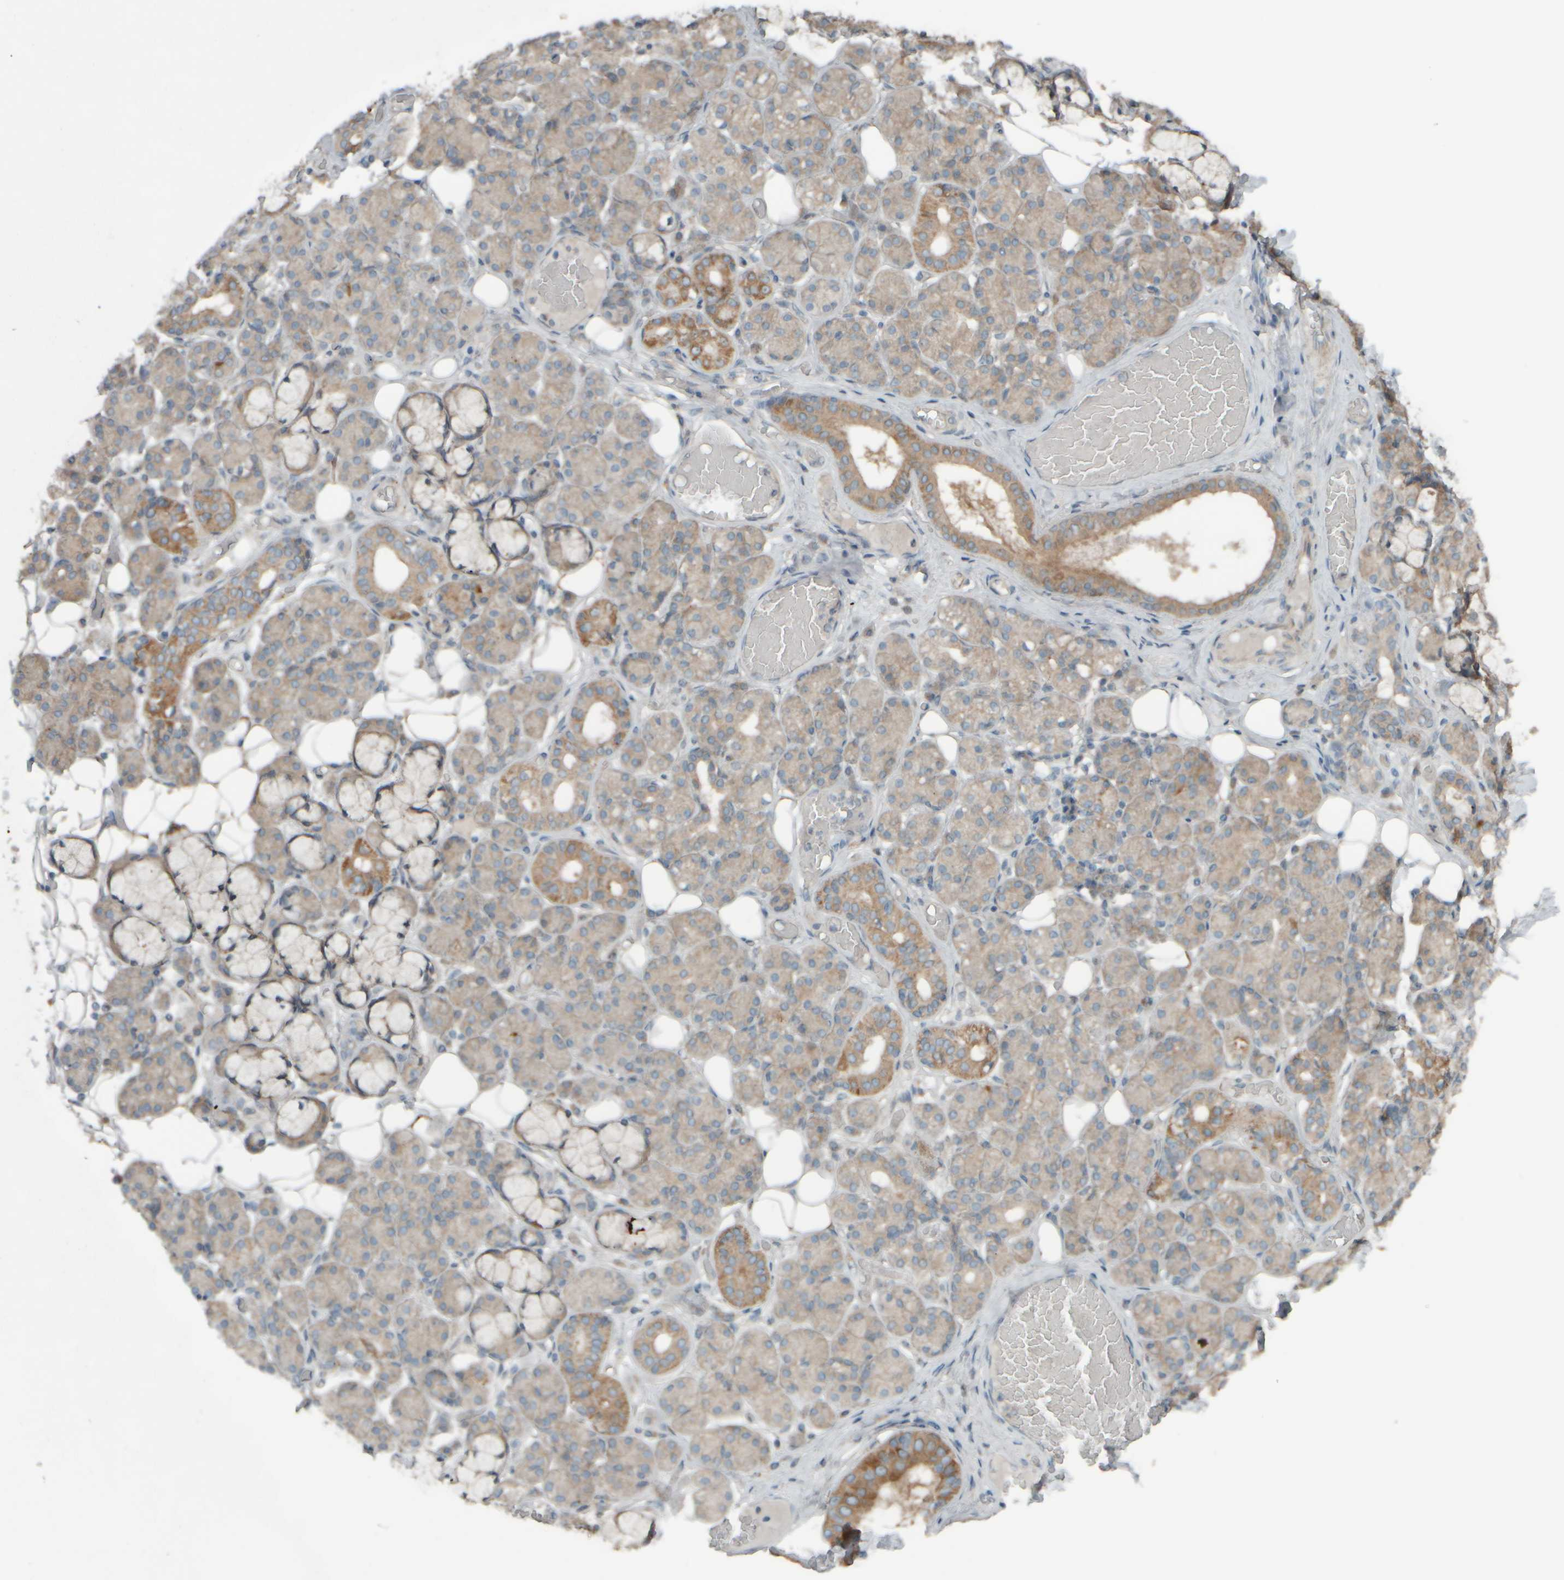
{"staining": {"intensity": "moderate", "quantity": "<25%", "location": "cytoplasmic/membranous"}, "tissue": "salivary gland", "cell_type": "Glandular cells", "image_type": "normal", "snomed": [{"axis": "morphology", "description": "Normal tissue, NOS"}, {"axis": "topography", "description": "Salivary gland"}], "caption": "Unremarkable salivary gland exhibits moderate cytoplasmic/membranous positivity in about <25% of glandular cells, visualized by immunohistochemistry.", "gene": "HGS", "patient": {"sex": "male", "age": 63}}